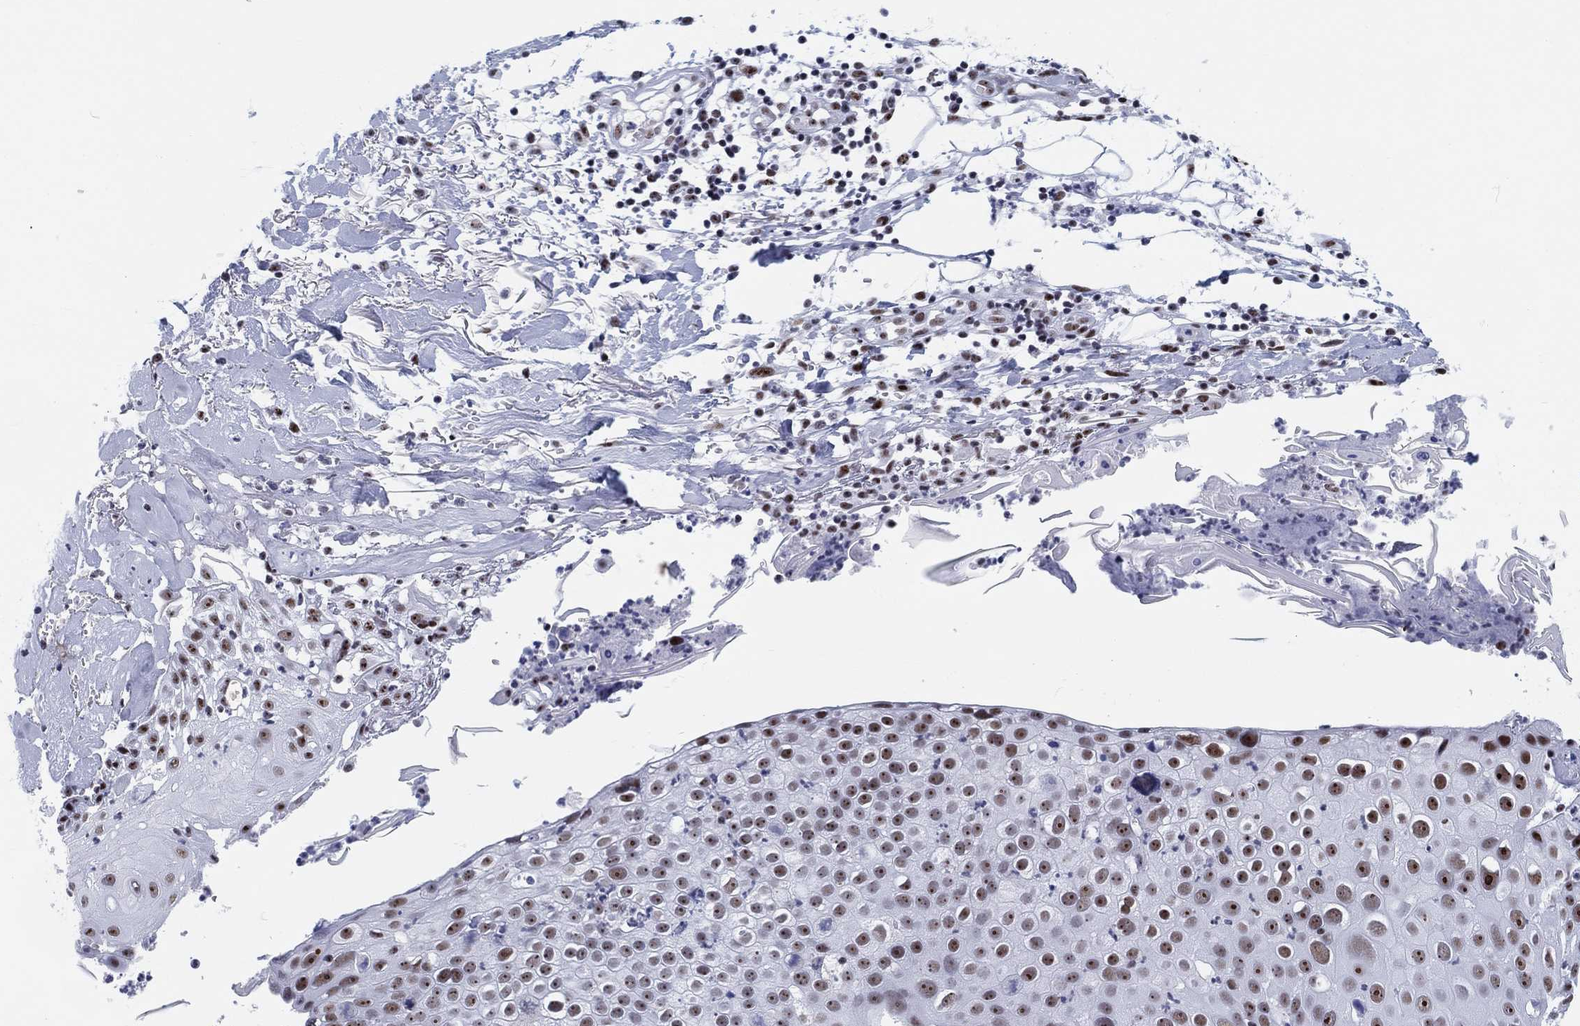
{"staining": {"intensity": "weak", "quantity": "25%-75%", "location": "nuclear"}, "tissue": "skin cancer", "cell_type": "Tumor cells", "image_type": "cancer", "snomed": [{"axis": "morphology", "description": "Squamous cell carcinoma, NOS"}, {"axis": "topography", "description": "Skin"}], "caption": "Tumor cells reveal low levels of weak nuclear positivity in approximately 25%-75% of cells in skin cancer (squamous cell carcinoma).", "gene": "MAPK8IP1", "patient": {"sex": "male", "age": 71}}